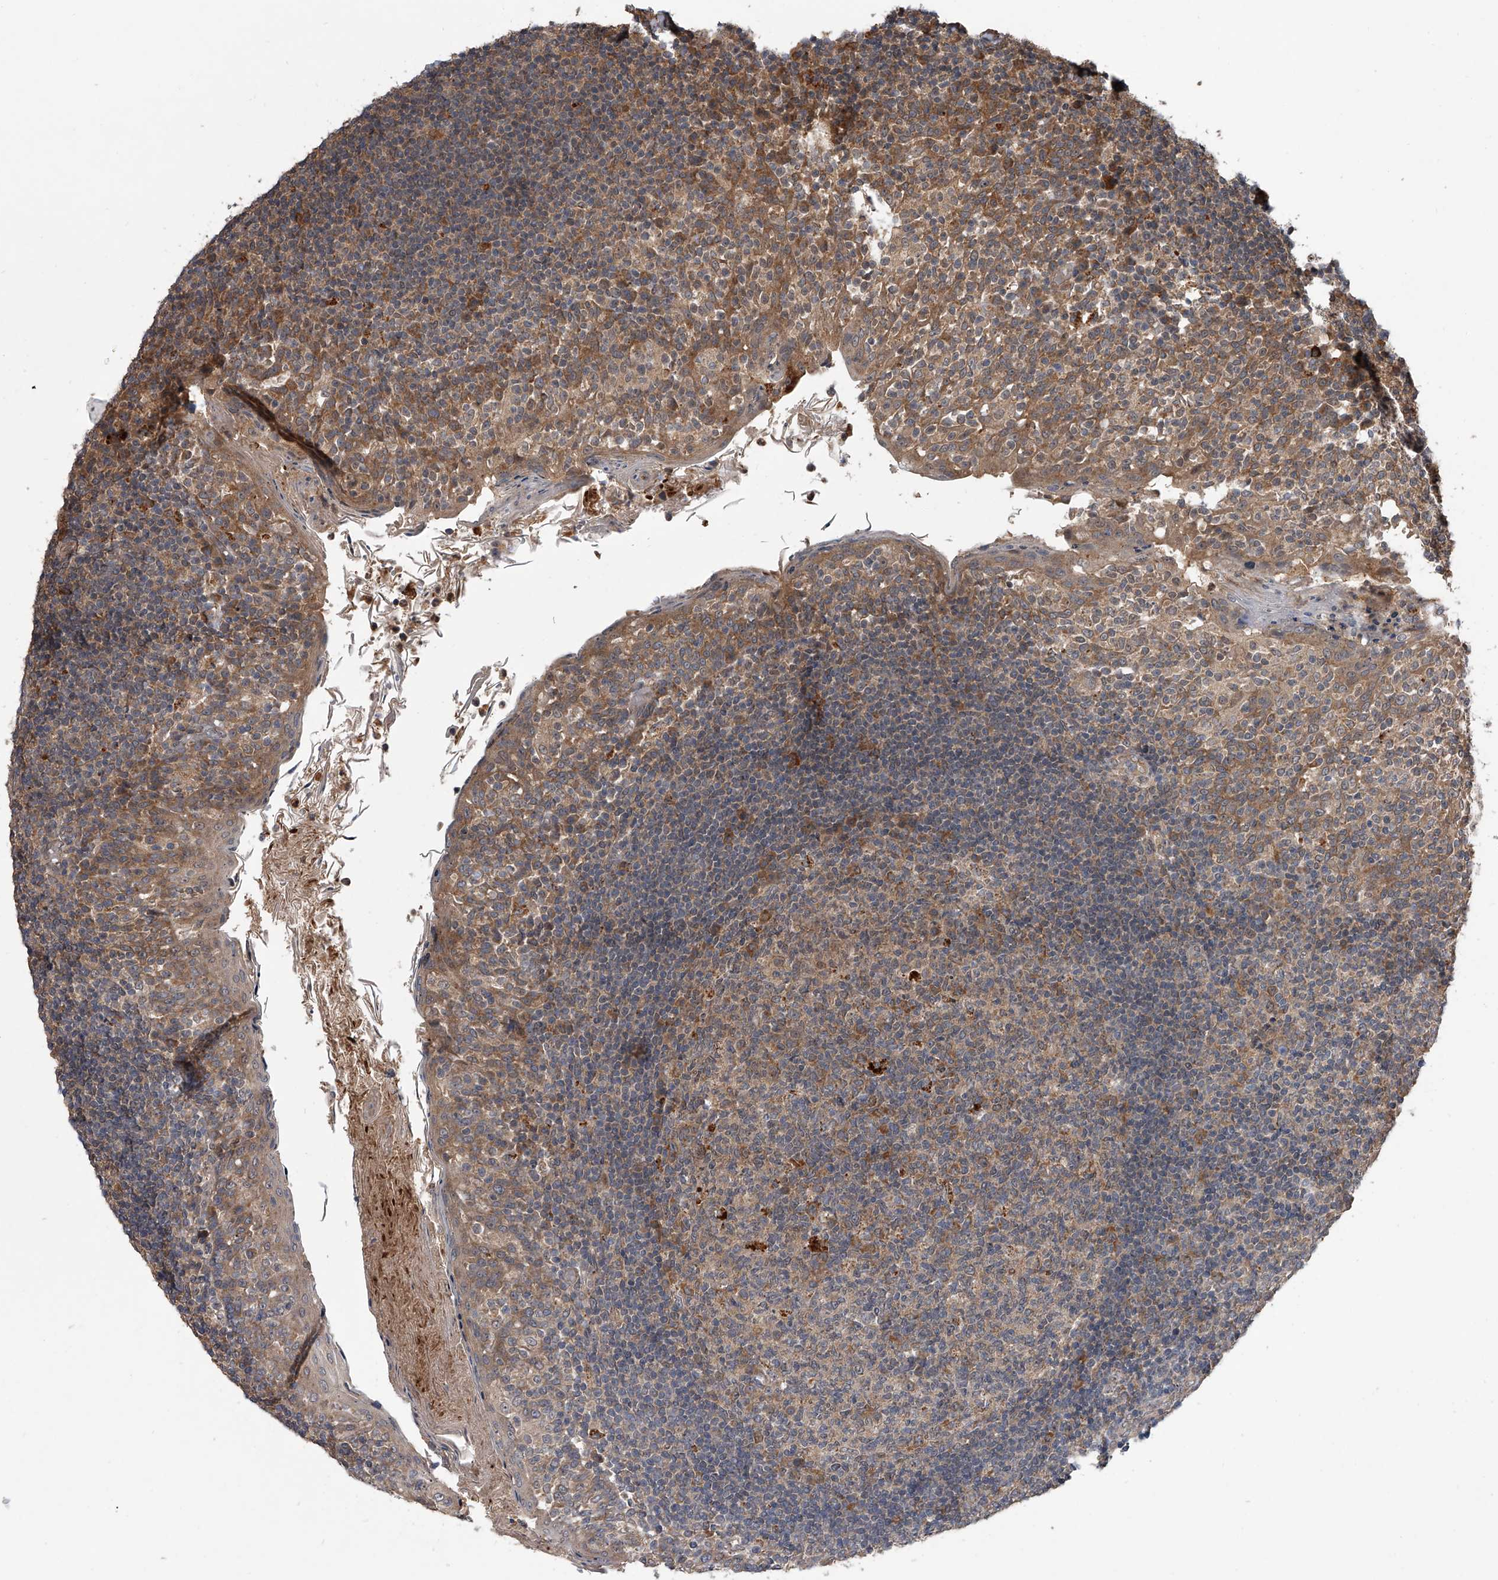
{"staining": {"intensity": "moderate", "quantity": "<25%", "location": "cytoplasmic/membranous"}, "tissue": "tonsil", "cell_type": "Germinal center cells", "image_type": "normal", "snomed": [{"axis": "morphology", "description": "Normal tissue, NOS"}, {"axis": "topography", "description": "Tonsil"}], "caption": "Protein staining by immunohistochemistry (IHC) demonstrates moderate cytoplasmic/membranous positivity in about <25% of germinal center cells in normal tonsil.", "gene": "GEMIN8", "patient": {"sex": "female", "age": 19}}